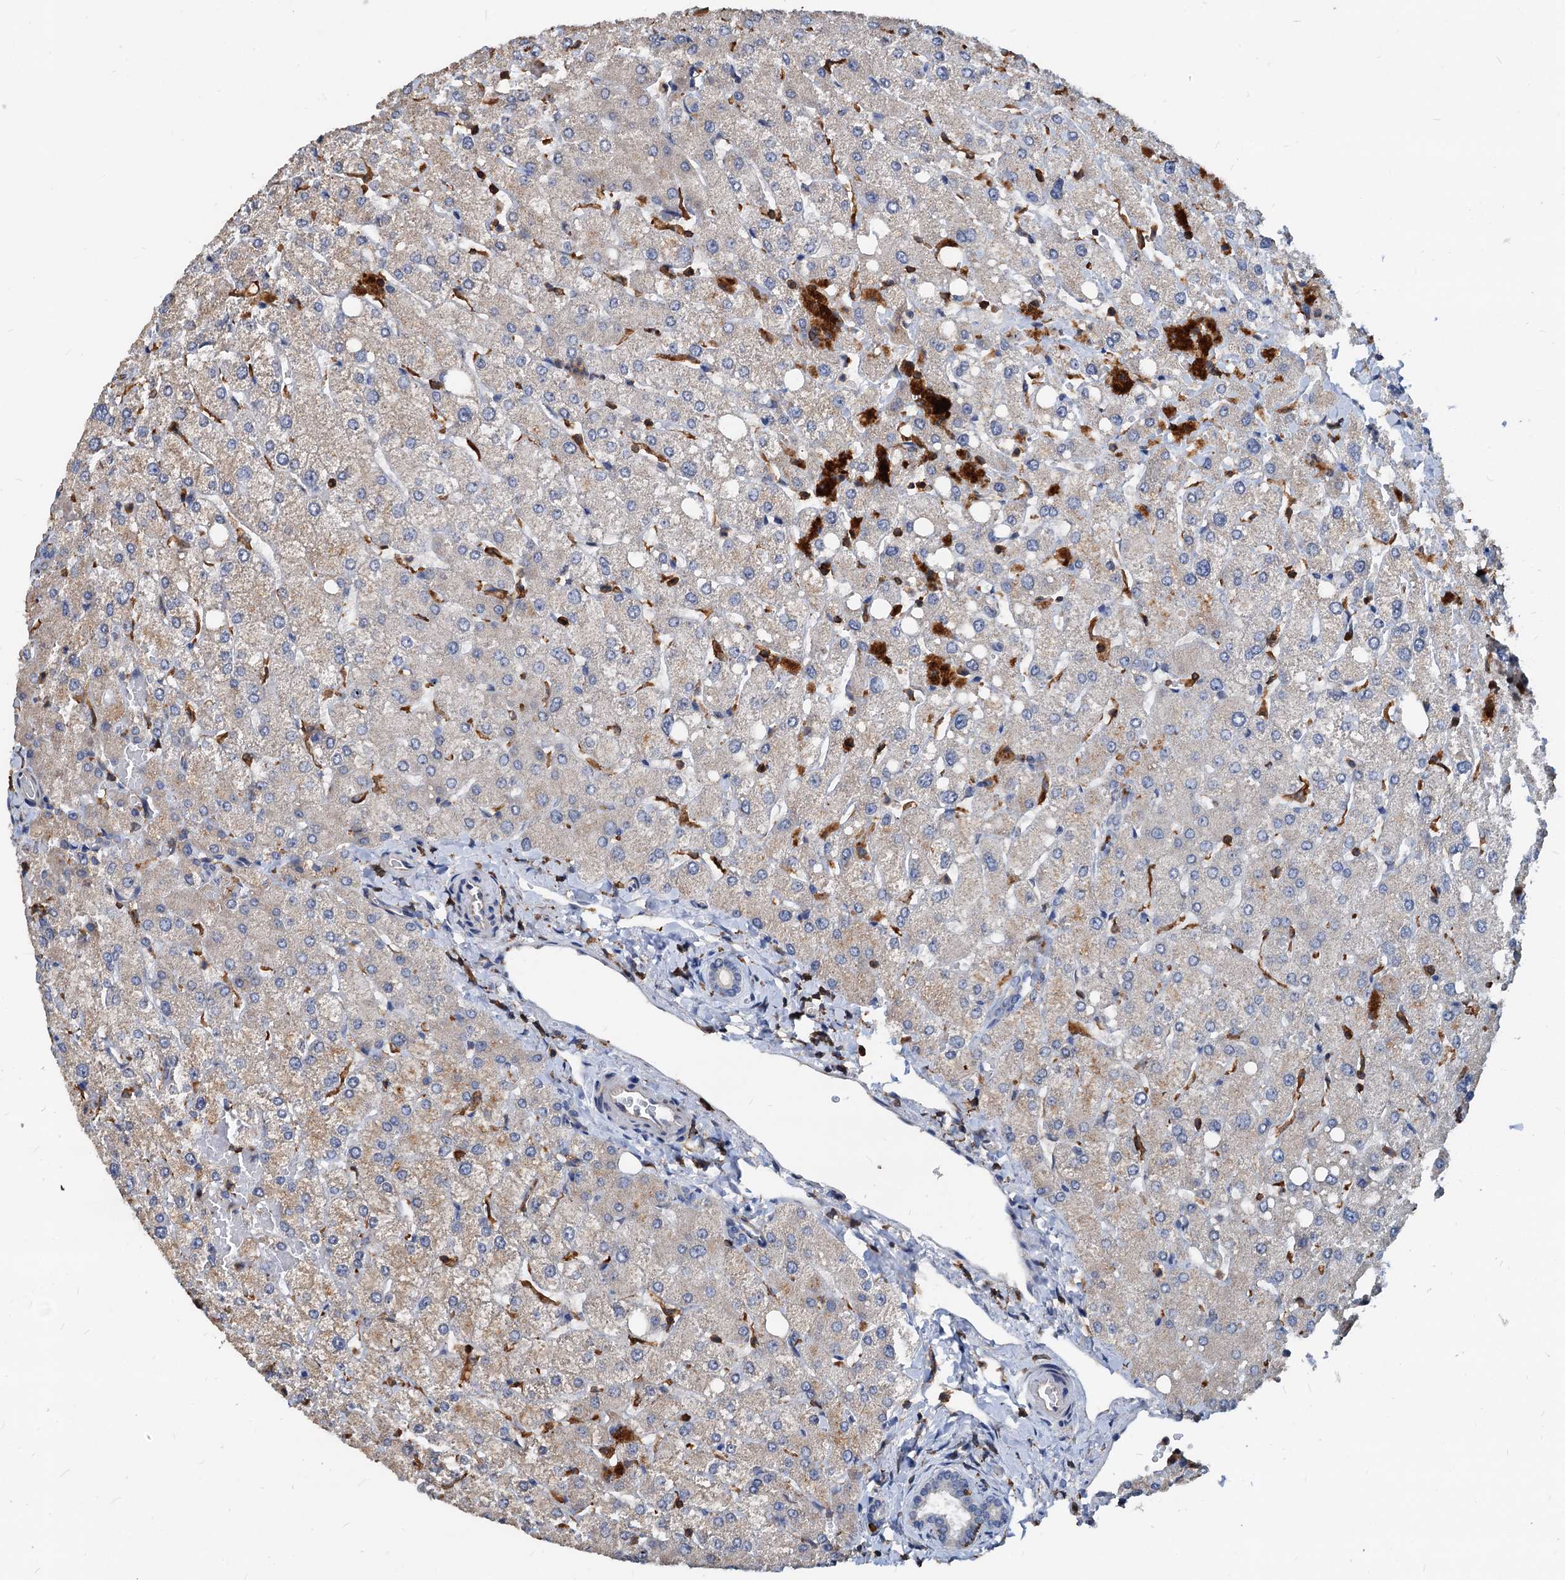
{"staining": {"intensity": "negative", "quantity": "none", "location": "none"}, "tissue": "liver", "cell_type": "Cholangiocytes", "image_type": "normal", "snomed": [{"axis": "morphology", "description": "Normal tissue, NOS"}, {"axis": "topography", "description": "Liver"}], "caption": "Immunohistochemical staining of normal human liver exhibits no significant positivity in cholangiocytes.", "gene": "LCP2", "patient": {"sex": "female", "age": 54}}